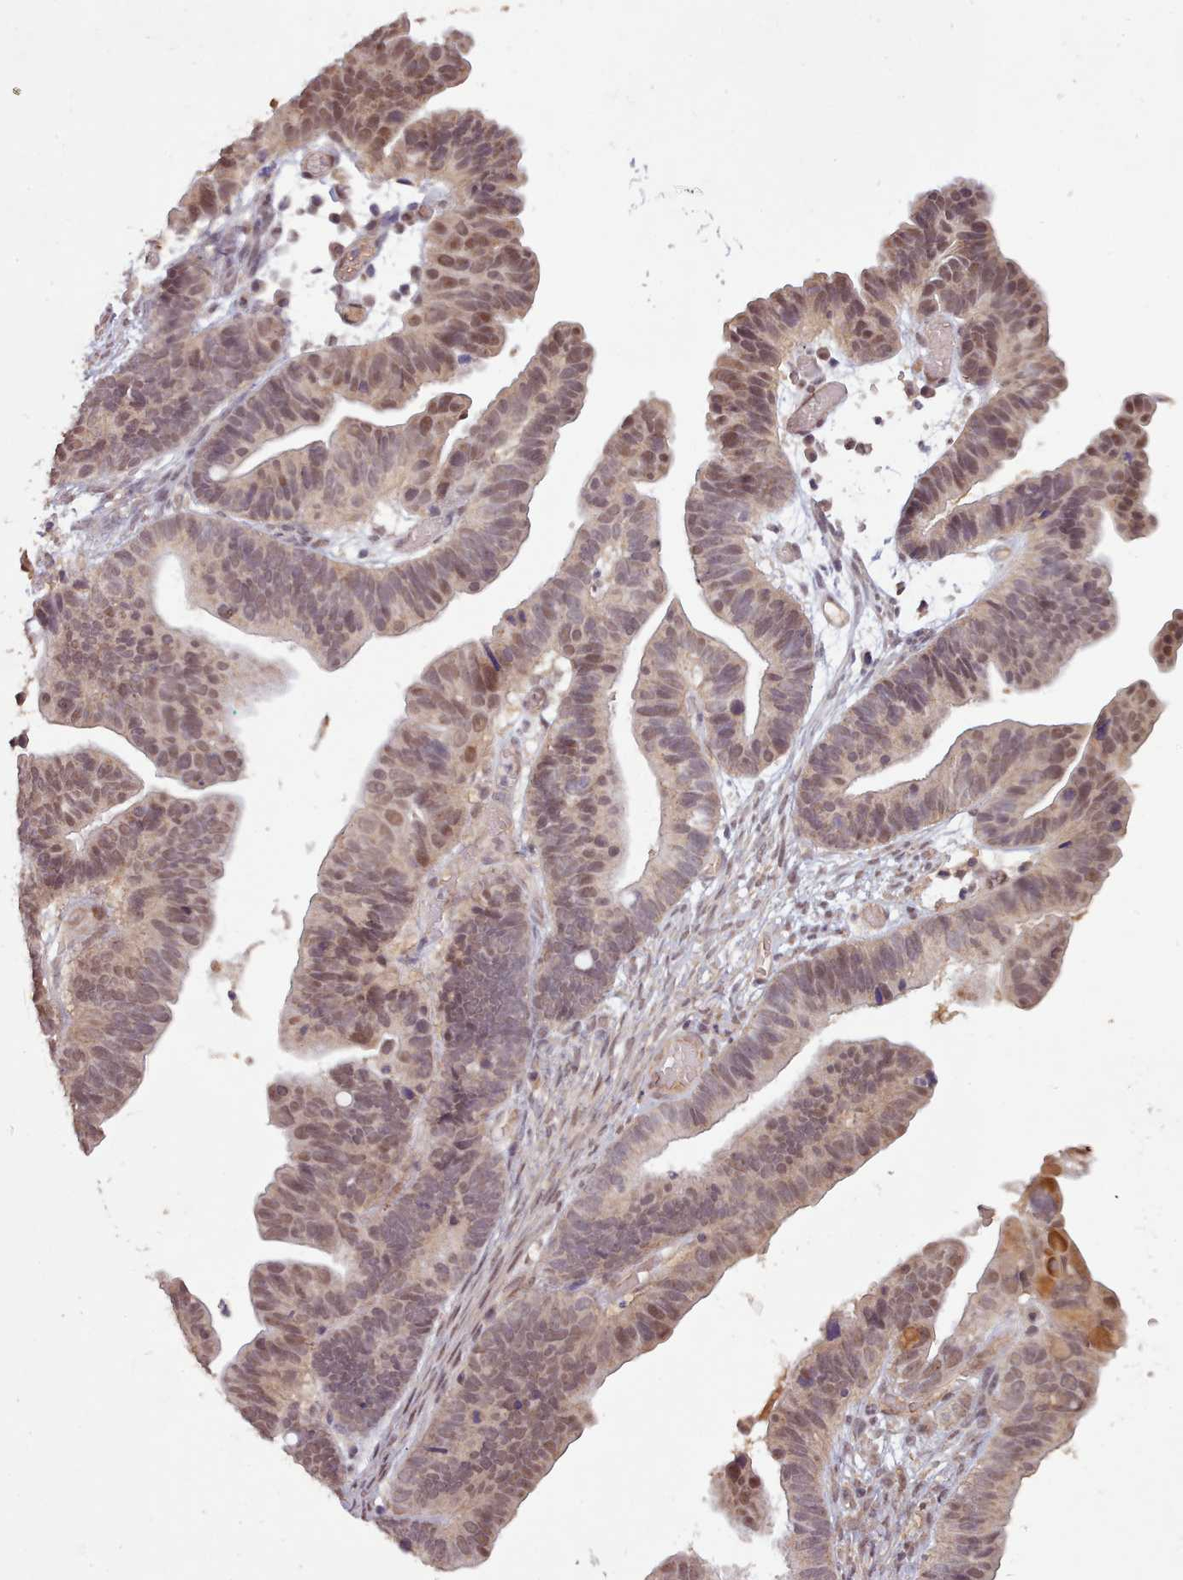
{"staining": {"intensity": "moderate", "quantity": "25%-75%", "location": "nuclear"}, "tissue": "ovarian cancer", "cell_type": "Tumor cells", "image_type": "cancer", "snomed": [{"axis": "morphology", "description": "Cystadenocarcinoma, serous, NOS"}, {"axis": "topography", "description": "Ovary"}], "caption": "Protein staining of ovarian cancer (serous cystadenocarcinoma) tissue displays moderate nuclear staining in approximately 25%-75% of tumor cells. Using DAB (brown) and hematoxylin (blue) stains, captured at high magnification using brightfield microscopy.", "gene": "CDC6", "patient": {"sex": "female", "age": 56}}